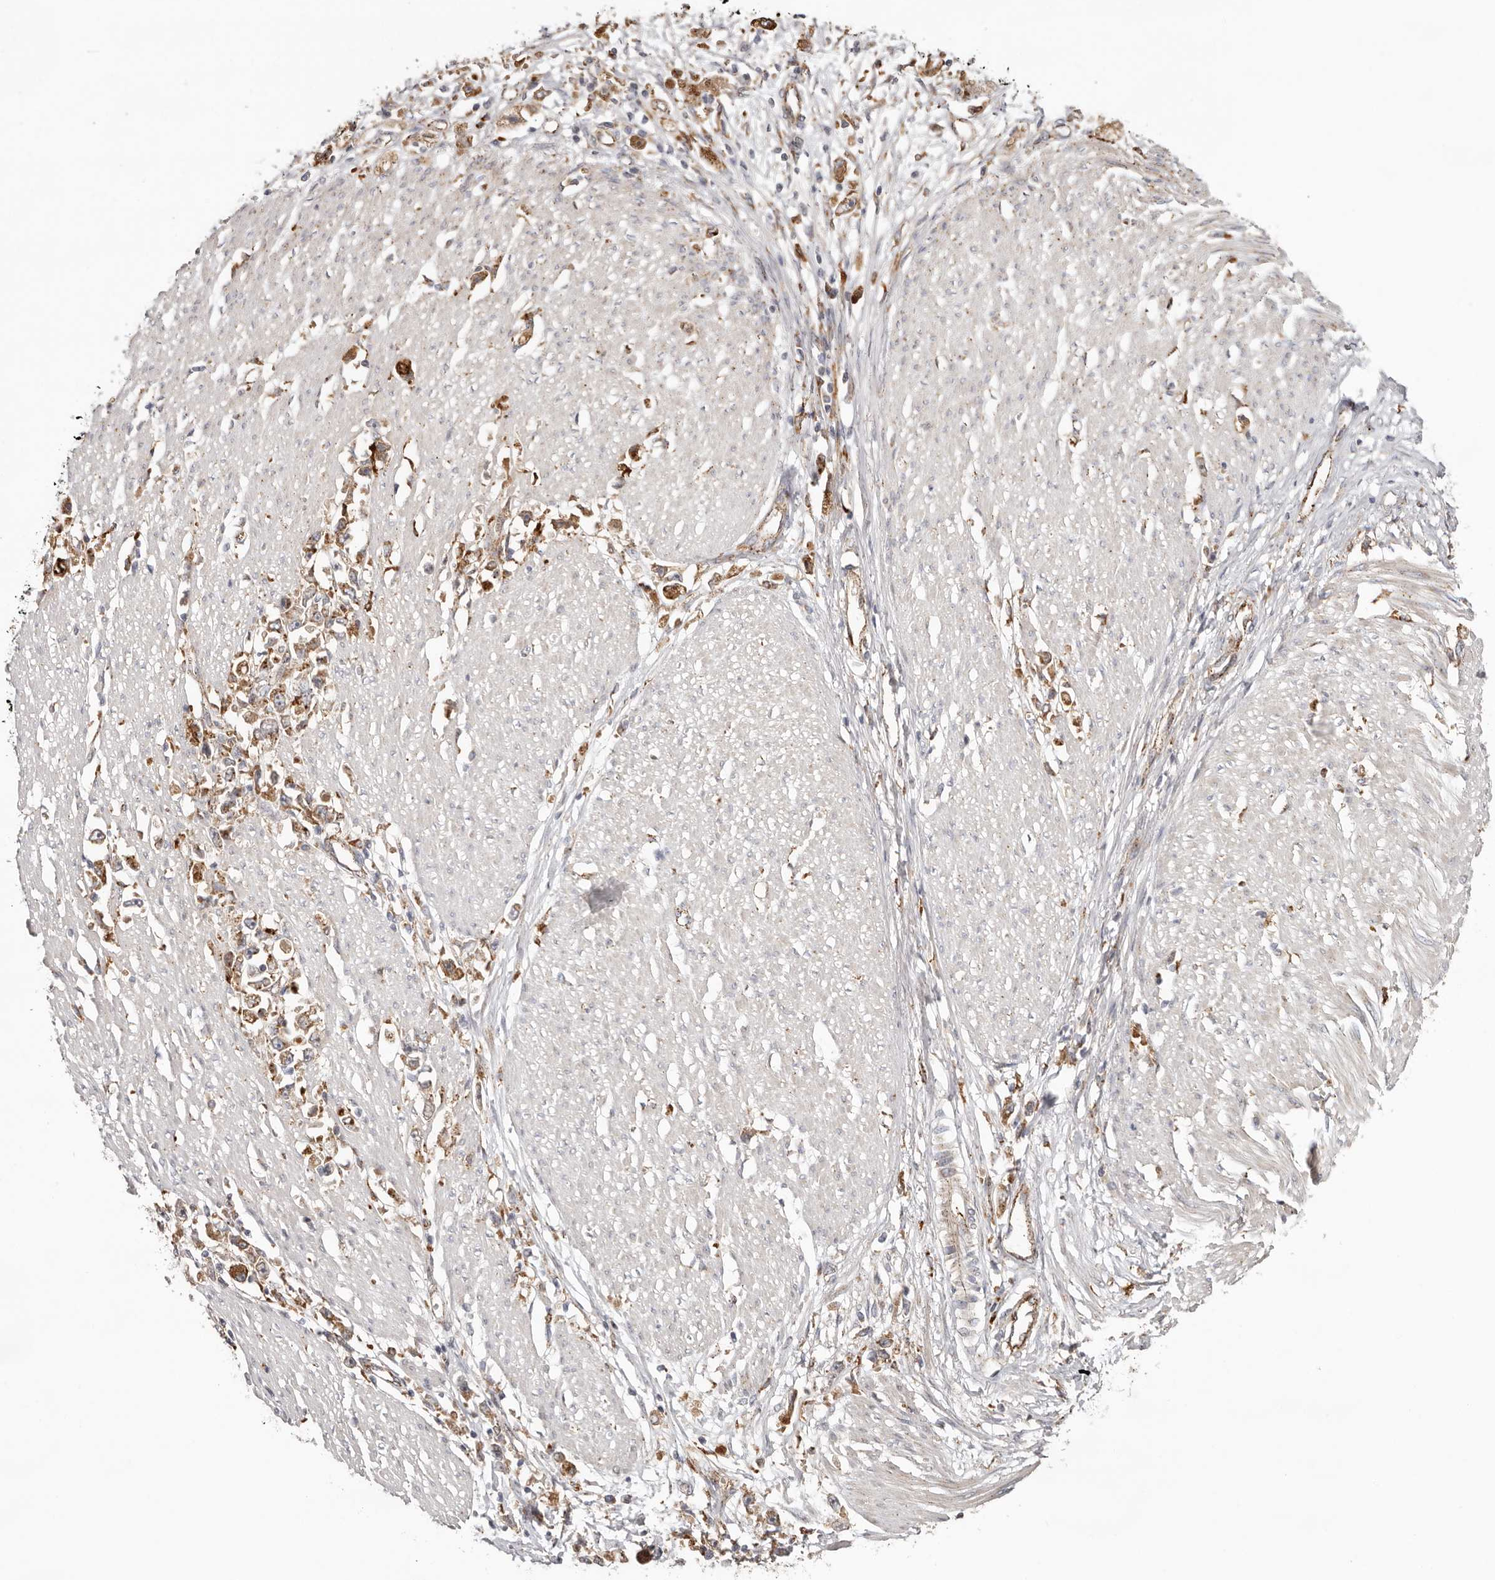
{"staining": {"intensity": "moderate", "quantity": ">75%", "location": "cytoplasmic/membranous"}, "tissue": "stomach cancer", "cell_type": "Tumor cells", "image_type": "cancer", "snomed": [{"axis": "morphology", "description": "Adenocarcinoma, NOS"}, {"axis": "topography", "description": "Stomach"}], "caption": "Protein expression analysis of adenocarcinoma (stomach) reveals moderate cytoplasmic/membranous expression in approximately >75% of tumor cells.", "gene": "GRN", "patient": {"sex": "female", "age": 59}}